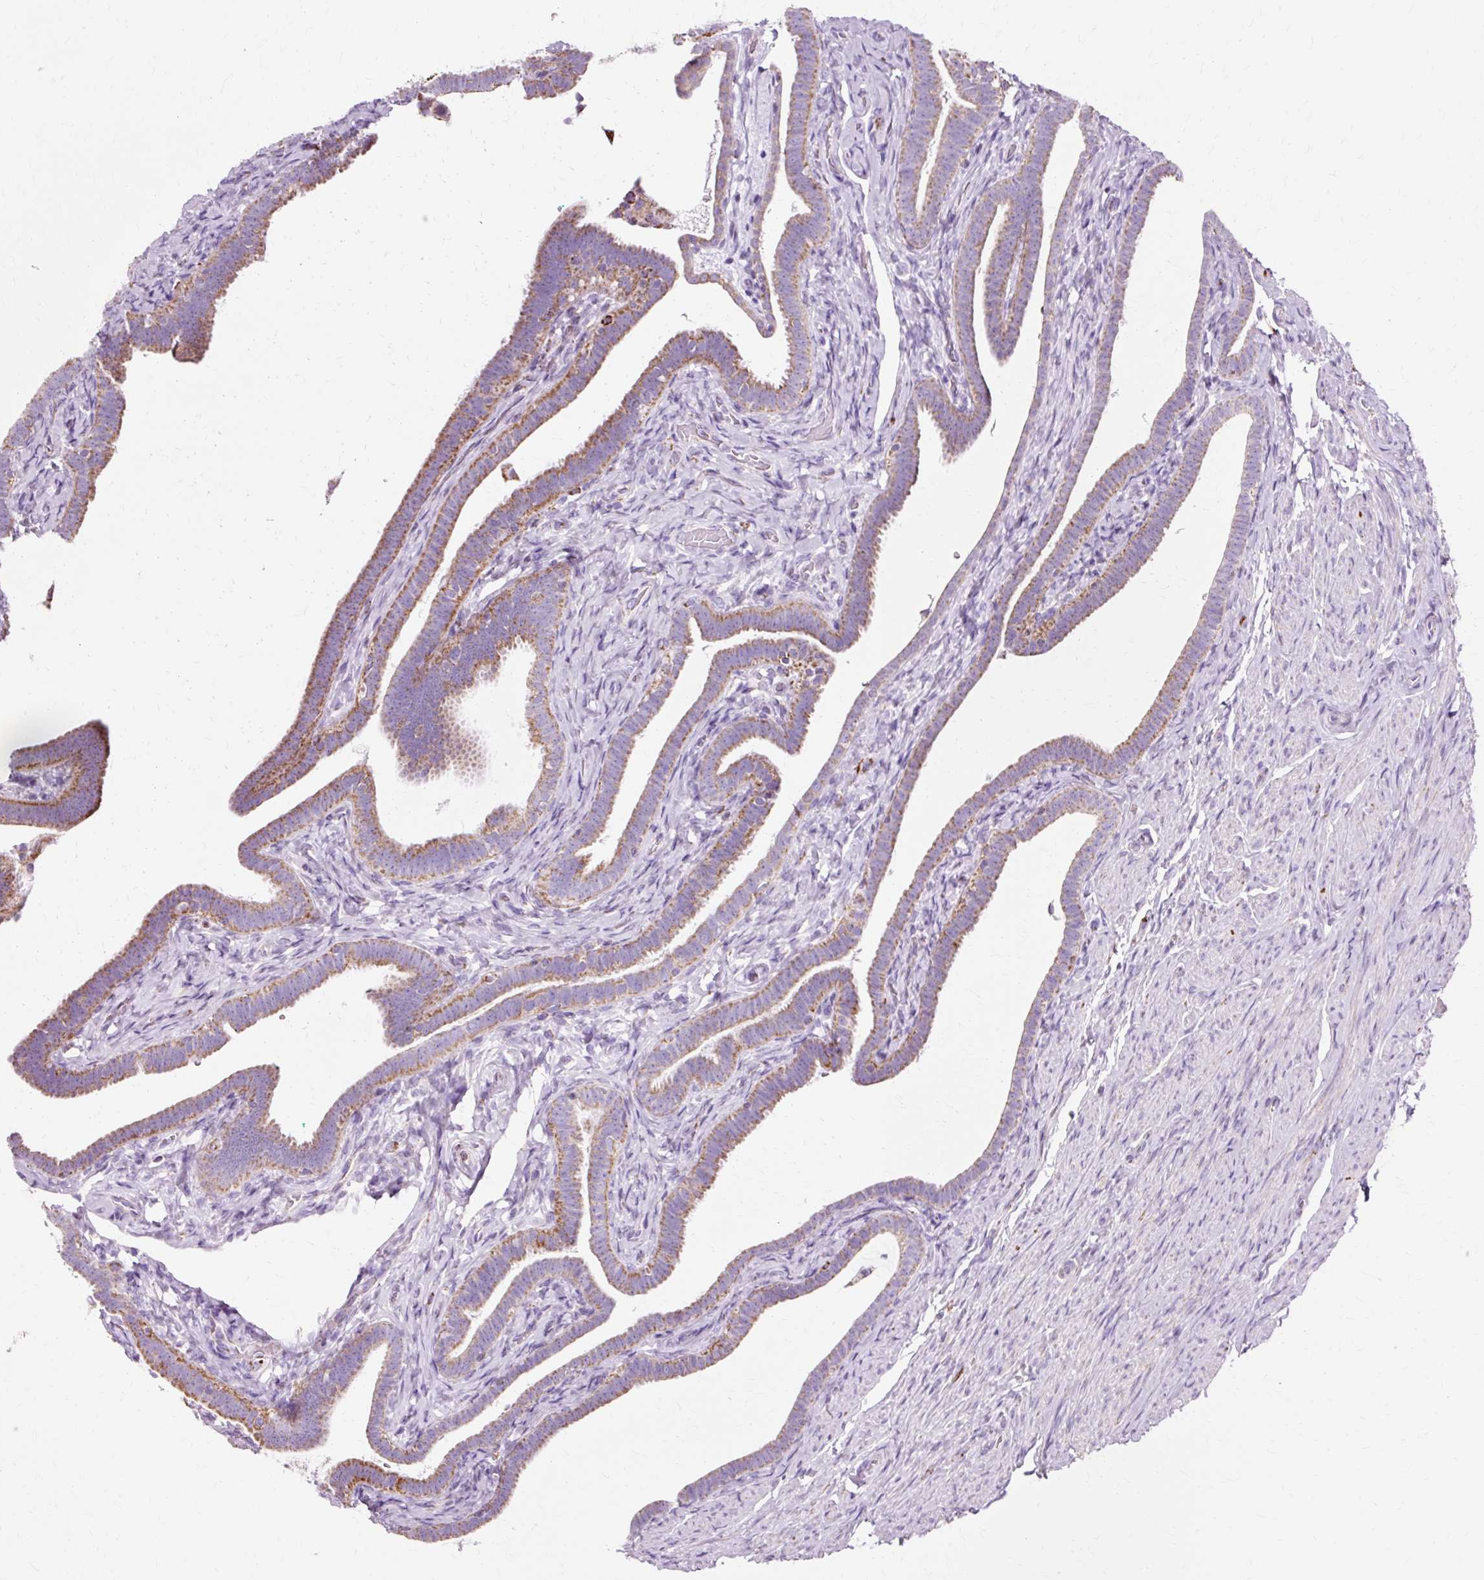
{"staining": {"intensity": "moderate", "quantity": ">75%", "location": "cytoplasmic/membranous"}, "tissue": "fallopian tube", "cell_type": "Glandular cells", "image_type": "normal", "snomed": [{"axis": "morphology", "description": "Normal tissue, NOS"}, {"axis": "topography", "description": "Fallopian tube"}], "caption": "Benign fallopian tube was stained to show a protein in brown. There is medium levels of moderate cytoplasmic/membranous expression in approximately >75% of glandular cells. (Stains: DAB in brown, nuclei in blue, Microscopy: brightfield microscopy at high magnification).", "gene": "ATP5PO", "patient": {"sex": "female", "age": 69}}